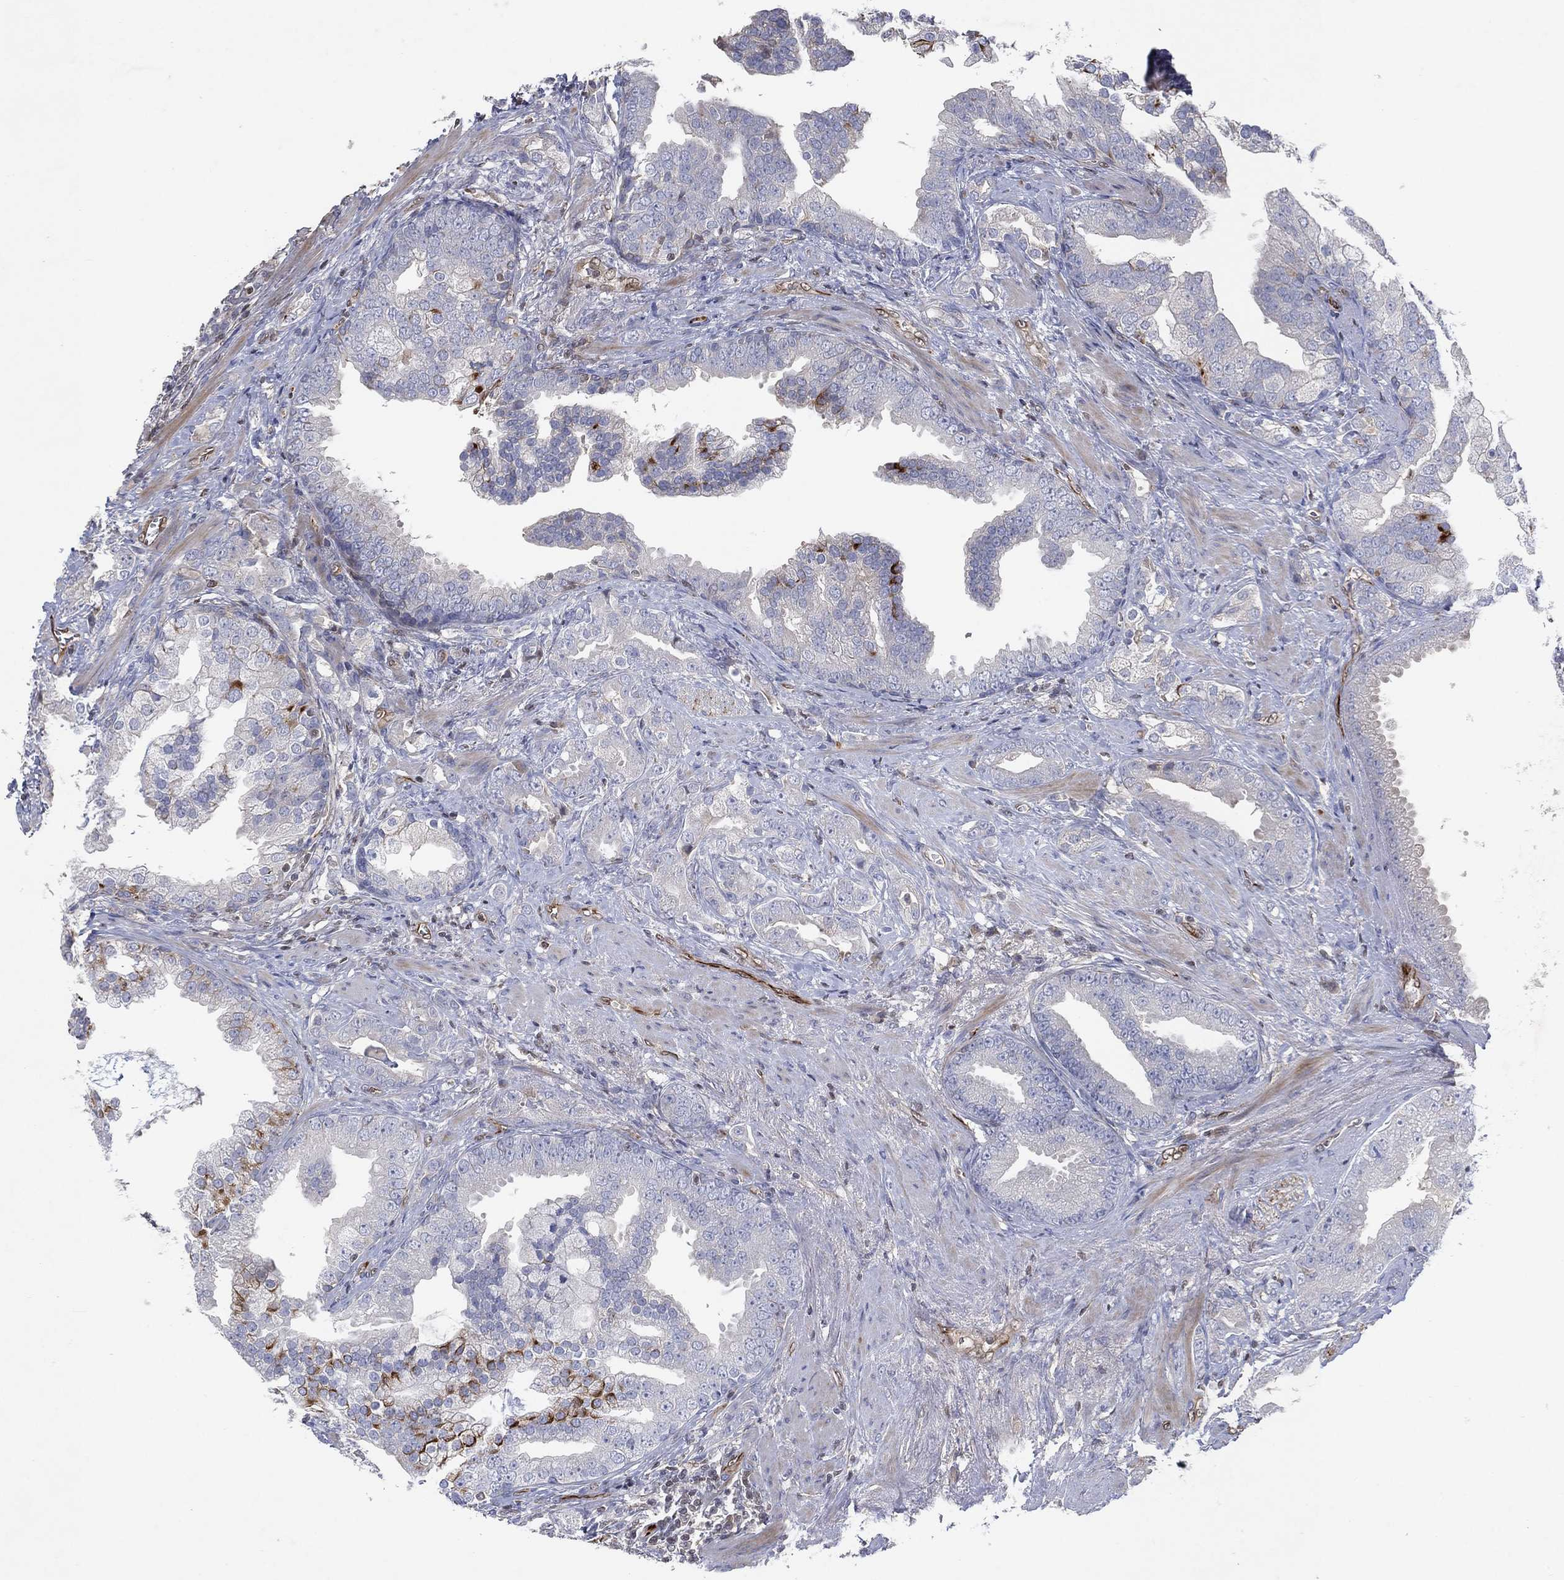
{"staining": {"intensity": "negative", "quantity": "none", "location": "none"}, "tissue": "prostate cancer", "cell_type": "Tumor cells", "image_type": "cancer", "snomed": [{"axis": "morphology", "description": "Adenocarcinoma, NOS"}, {"axis": "topography", "description": "Prostate"}], "caption": "Histopathology image shows no protein expression in tumor cells of prostate cancer (adenocarcinoma) tissue.", "gene": "FLI1", "patient": {"sex": "male", "age": 57}}